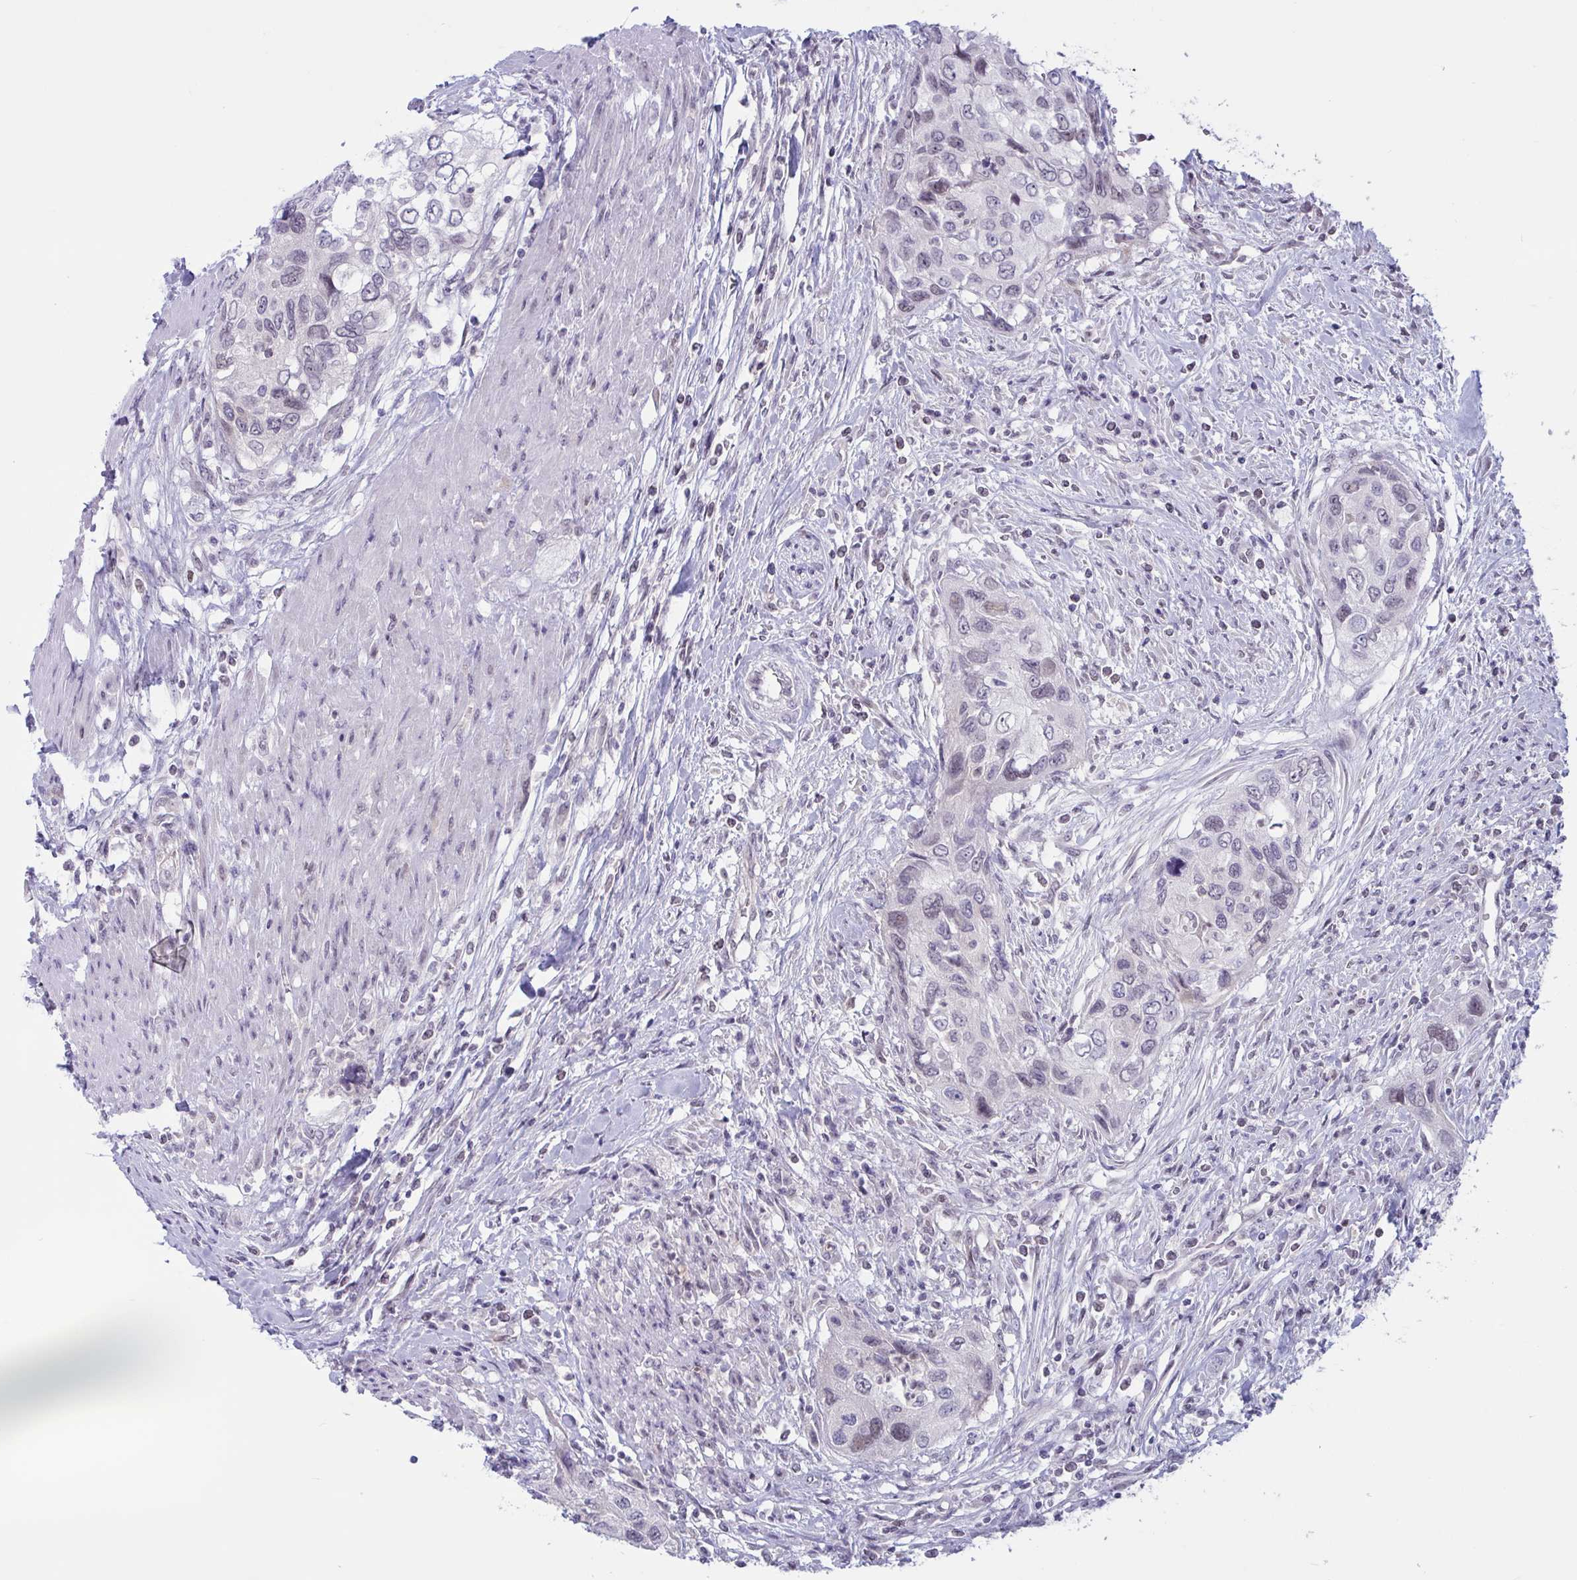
{"staining": {"intensity": "negative", "quantity": "none", "location": "none"}, "tissue": "urothelial cancer", "cell_type": "Tumor cells", "image_type": "cancer", "snomed": [{"axis": "morphology", "description": "Urothelial carcinoma, High grade"}, {"axis": "topography", "description": "Urinary bladder"}], "caption": "IHC micrograph of neoplastic tissue: urothelial carcinoma (high-grade) stained with DAB reveals no significant protein positivity in tumor cells.", "gene": "TSN", "patient": {"sex": "female", "age": 60}}